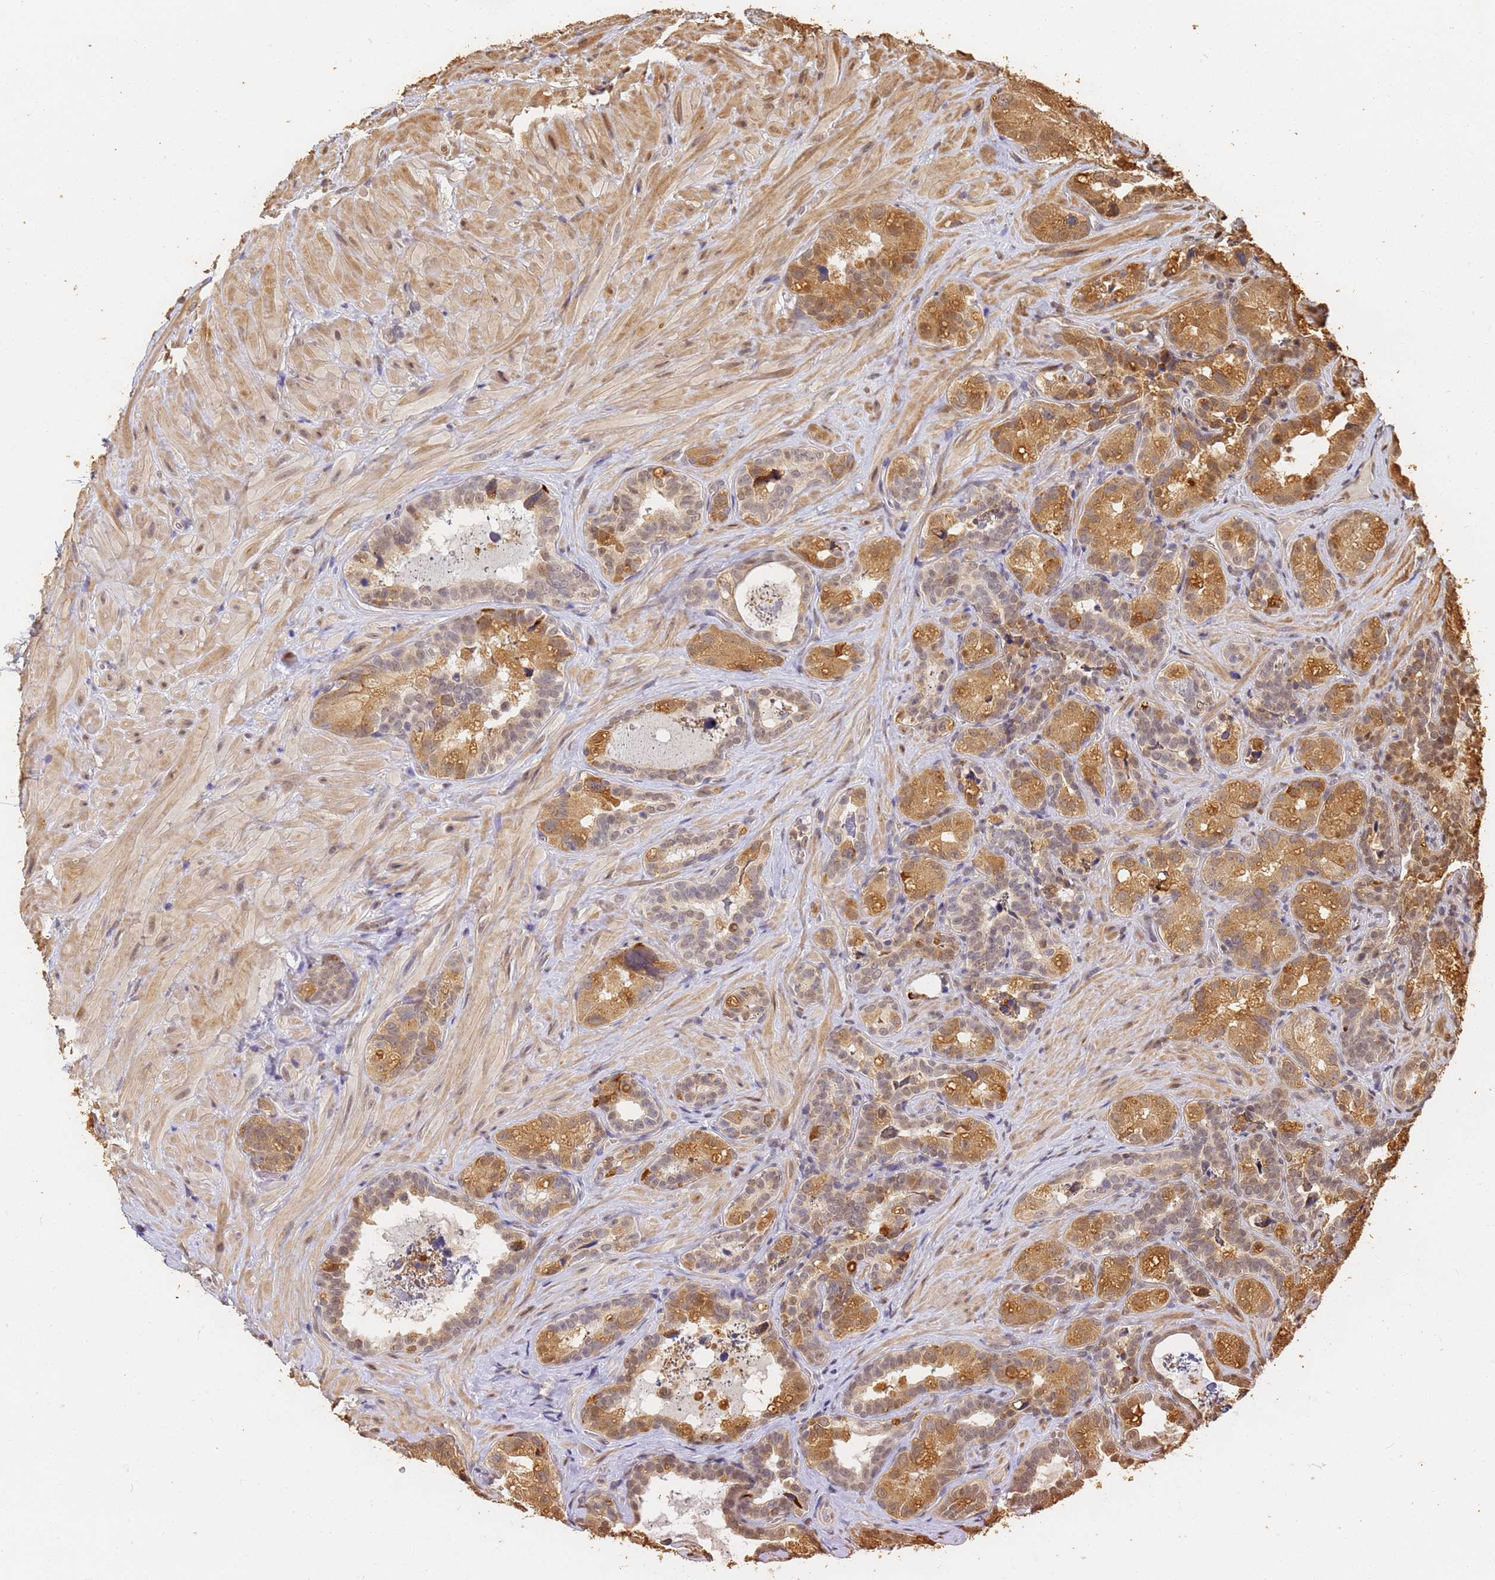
{"staining": {"intensity": "moderate", "quantity": "25%-75%", "location": "cytoplasmic/membranous,nuclear"}, "tissue": "seminal vesicle", "cell_type": "Glandular cells", "image_type": "normal", "snomed": [{"axis": "morphology", "description": "Normal tissue, NOS"}, {"axis": "topography", "description": "Seminal veicle"}, {"axis": "topography", "description": "Peripheral nerve tissue"}], "caption": "This image exhibits immunohistochemistry staining of unremarkable seminal vesicle, with medium moderate cytoplasmic/membranous,nuclear staining in about 25%-75% of glandular cells.", "gene": "JAK2", "patient": {"sex": "male", "age": 67}}